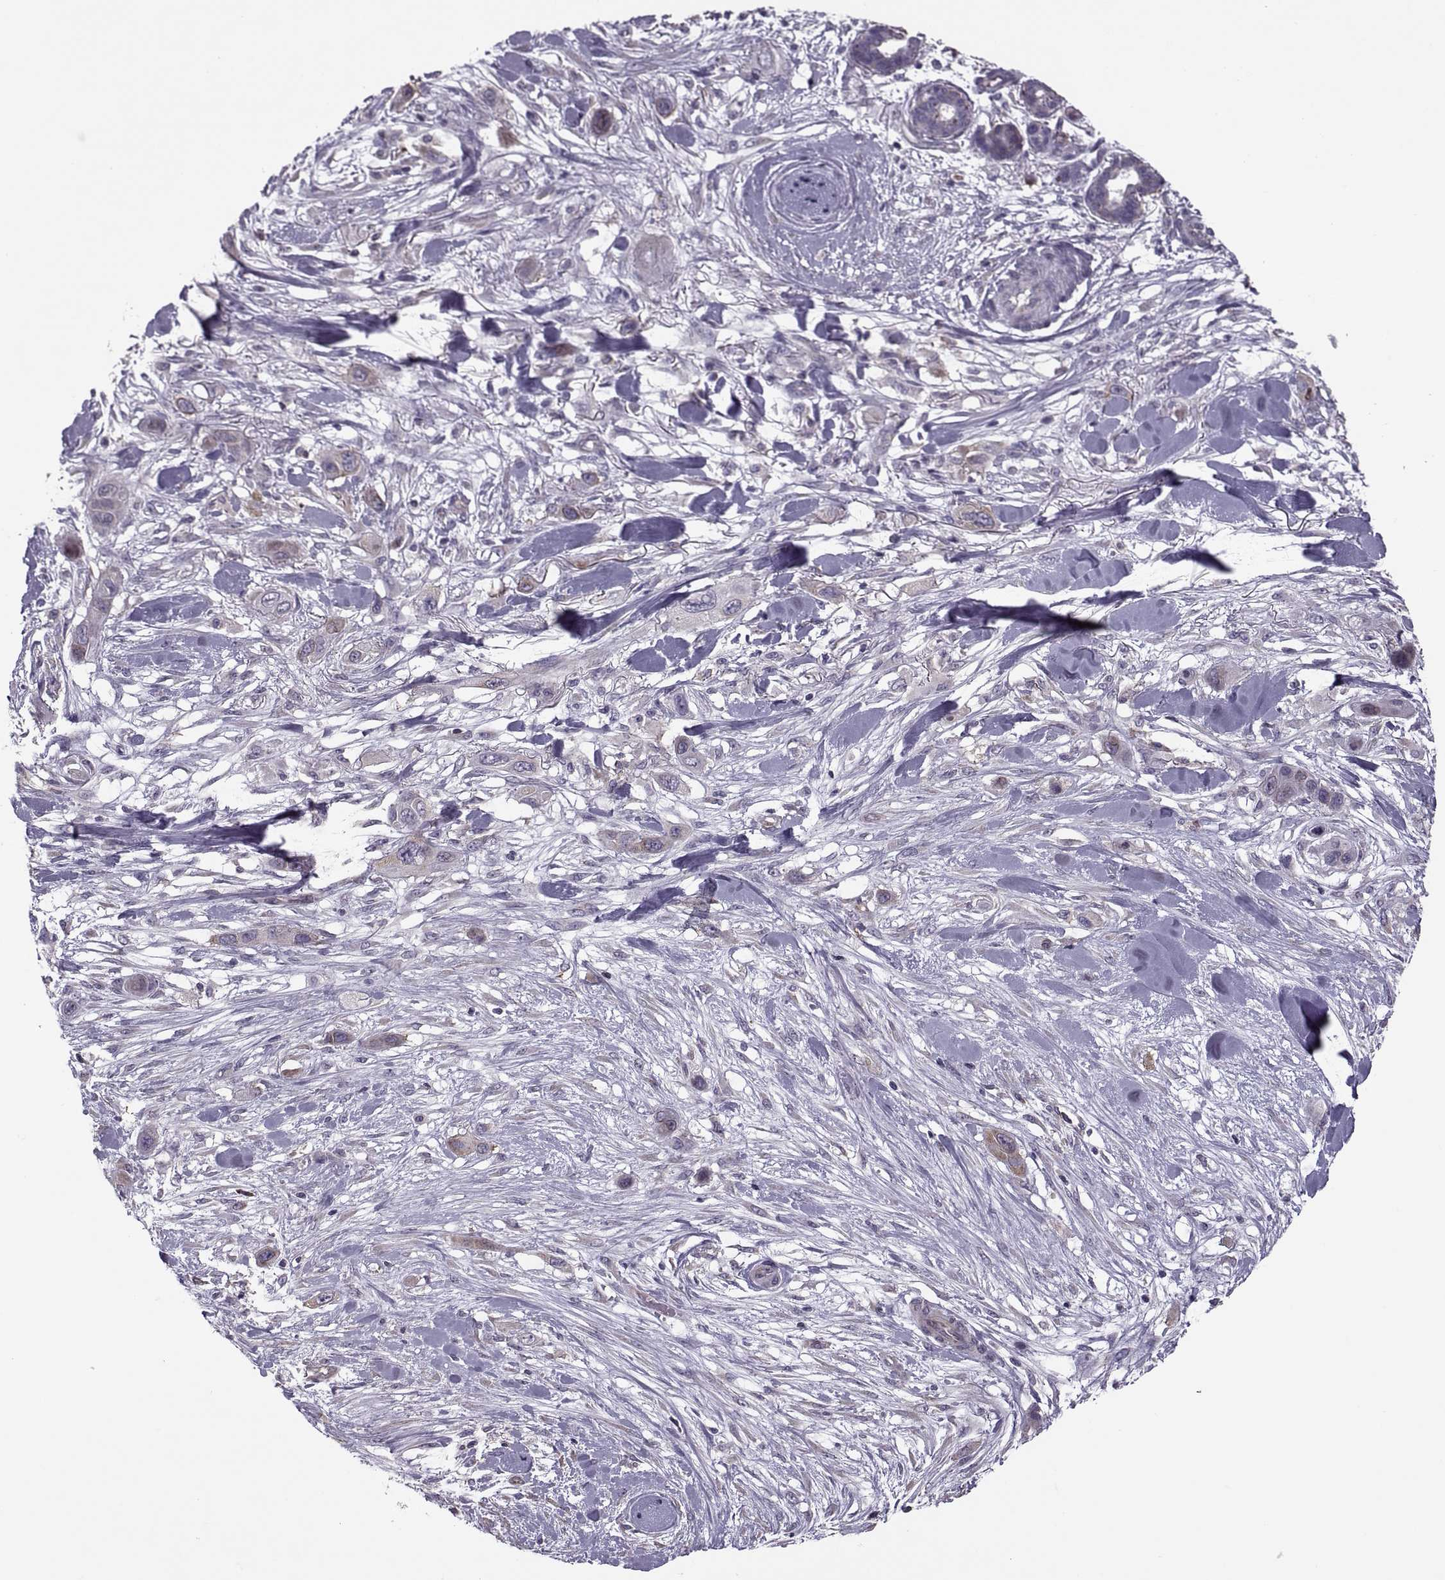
{"staining": {"intensity": "moderate", "quantity": "<25%", "location": "cytoplasmic/membranous"}, "tissue": "skin cancer", "cell_type": "Tumor cells", "image_type": "cancer", "snomed": [{"axis": "morphology", "description": "Squamous cell carcinoma, NOS"}, {"axis": "topography", "description": "Skin"}], "caption": "The micrograph demonstrates staining of skin cancer (squamous cell carcinoma), revealing moderate cytoplasmic/membranous protein positivity (brown color) within tumor cells.", "gene": "PABPC1", "patient": {"sex": "male", "age": 79}}